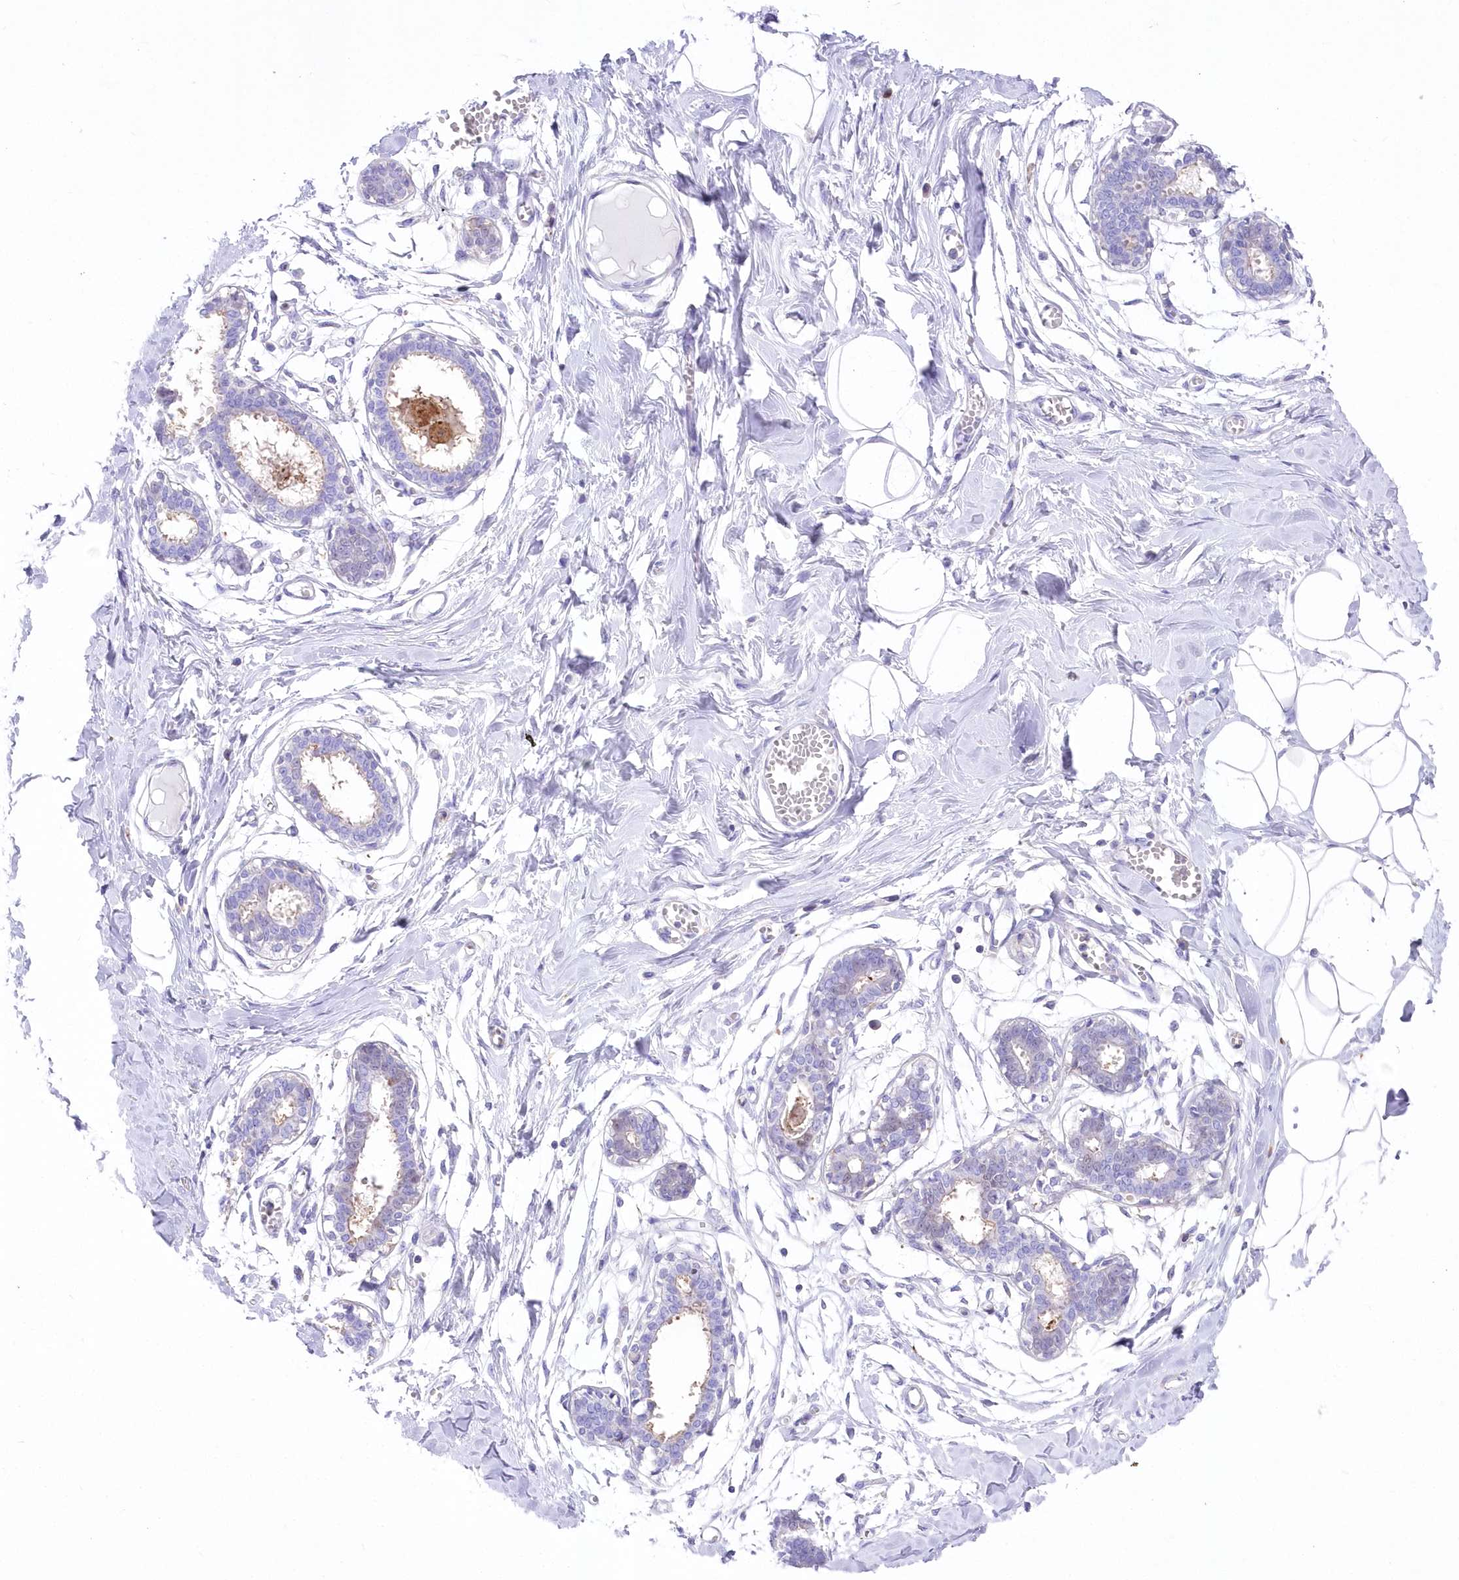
{"staining": {"intensity": "negative", "quantity": "none", "location": "none"}, "tissue": "breast", "cell_type": "Adipocytes", "image_type": "normal", "snomed": [{"axis": "morphology", "description": "Normal tissue, NOS"}, {"axis": "topography", "description": "Breast"}], "caption": "Unremarkable breast was stained to show a protein in brown. There is no significant staining in adipocytes. (Immunohistochemistry, brightfield microscopy, high magnification).", "gene": "DNAJC19", "patient": {"sex": "female", "age": 27}}